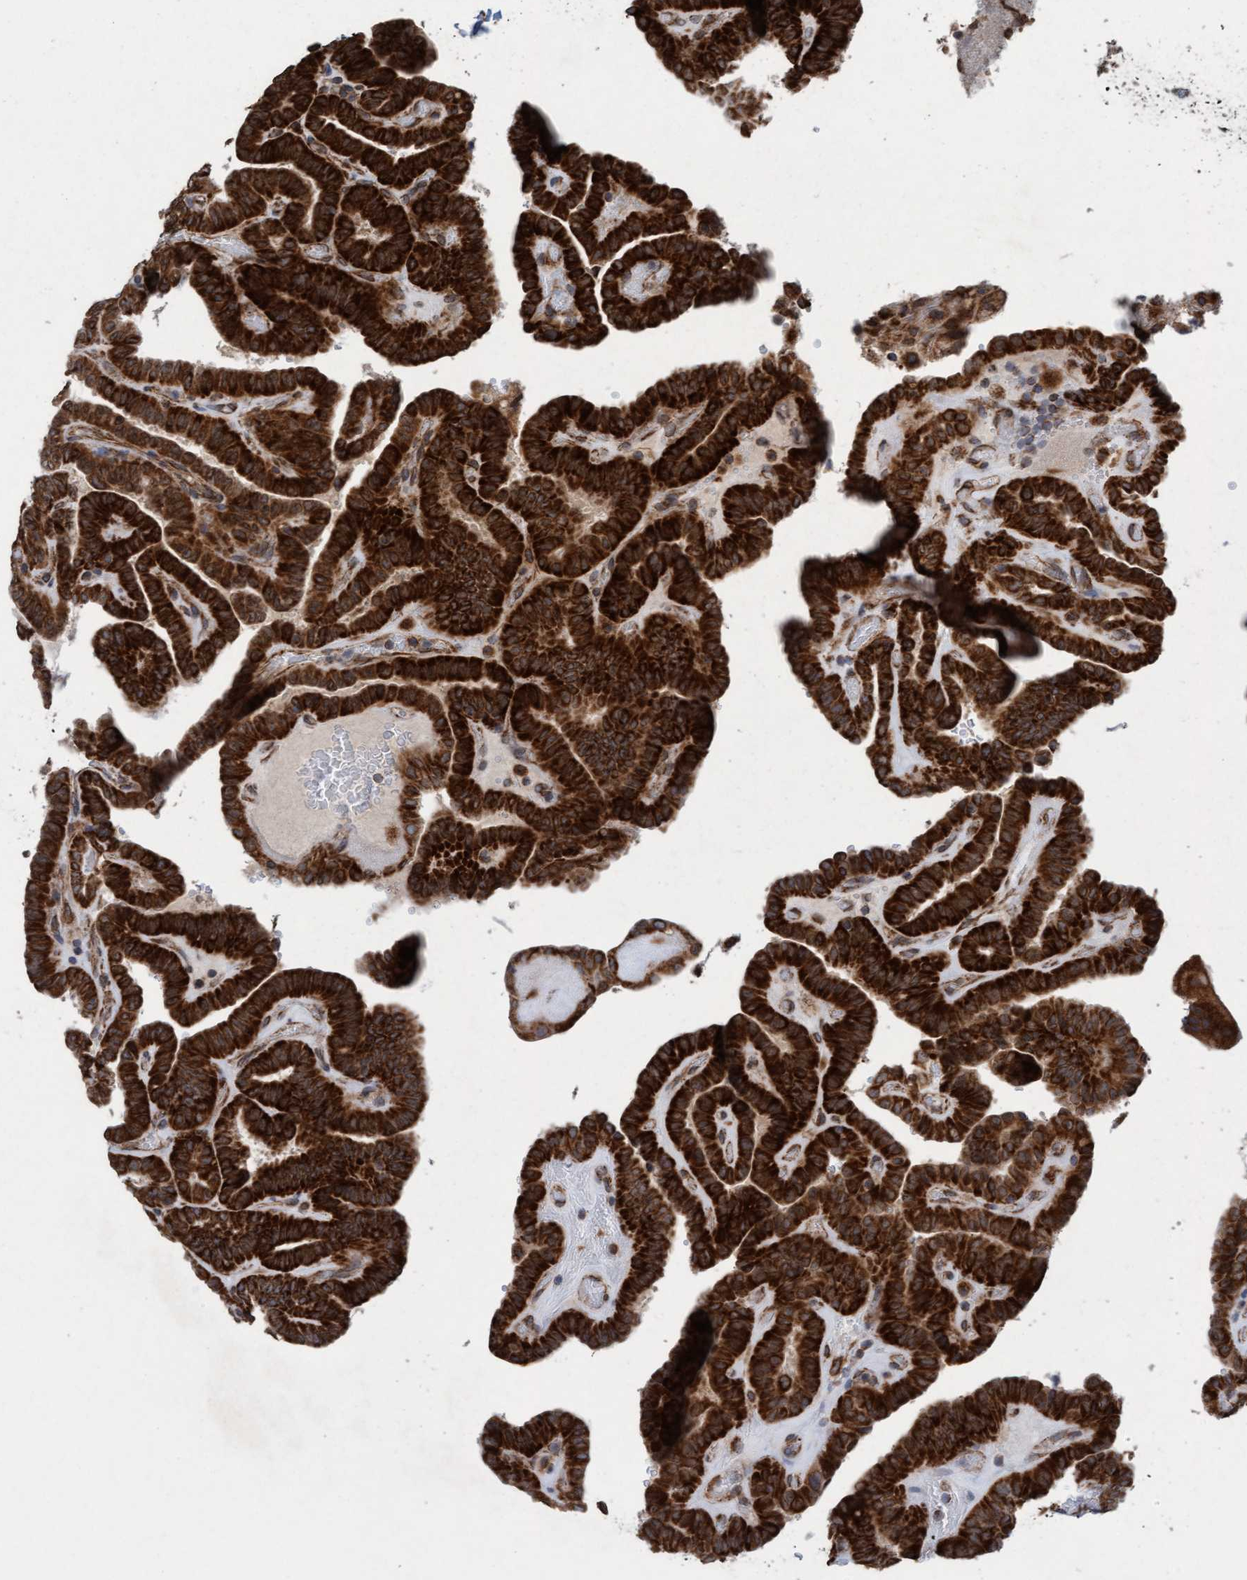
{"staining": {"intensity": "strong", "quantity": ">75%", "location": "cytoplasmic/membranous"}, "tissue": "thyroid cancer", "cell_type": "Tumor cells", "image_type": "cancer", "snomed": [{"axis": "morphology", "description": "Papillary adenocarcinoma, NOS"}, {"axis": "topography", "description": "Thyroid gland"}], "caption": "Tumor cells exhibit high levels of strong cytoplasmic/membranous staining in about >75% of cells in human papillary adenocarcinoma (thyroid).", "gene": "MRPS23", "patient": {"sex": "male", "age": 77}}